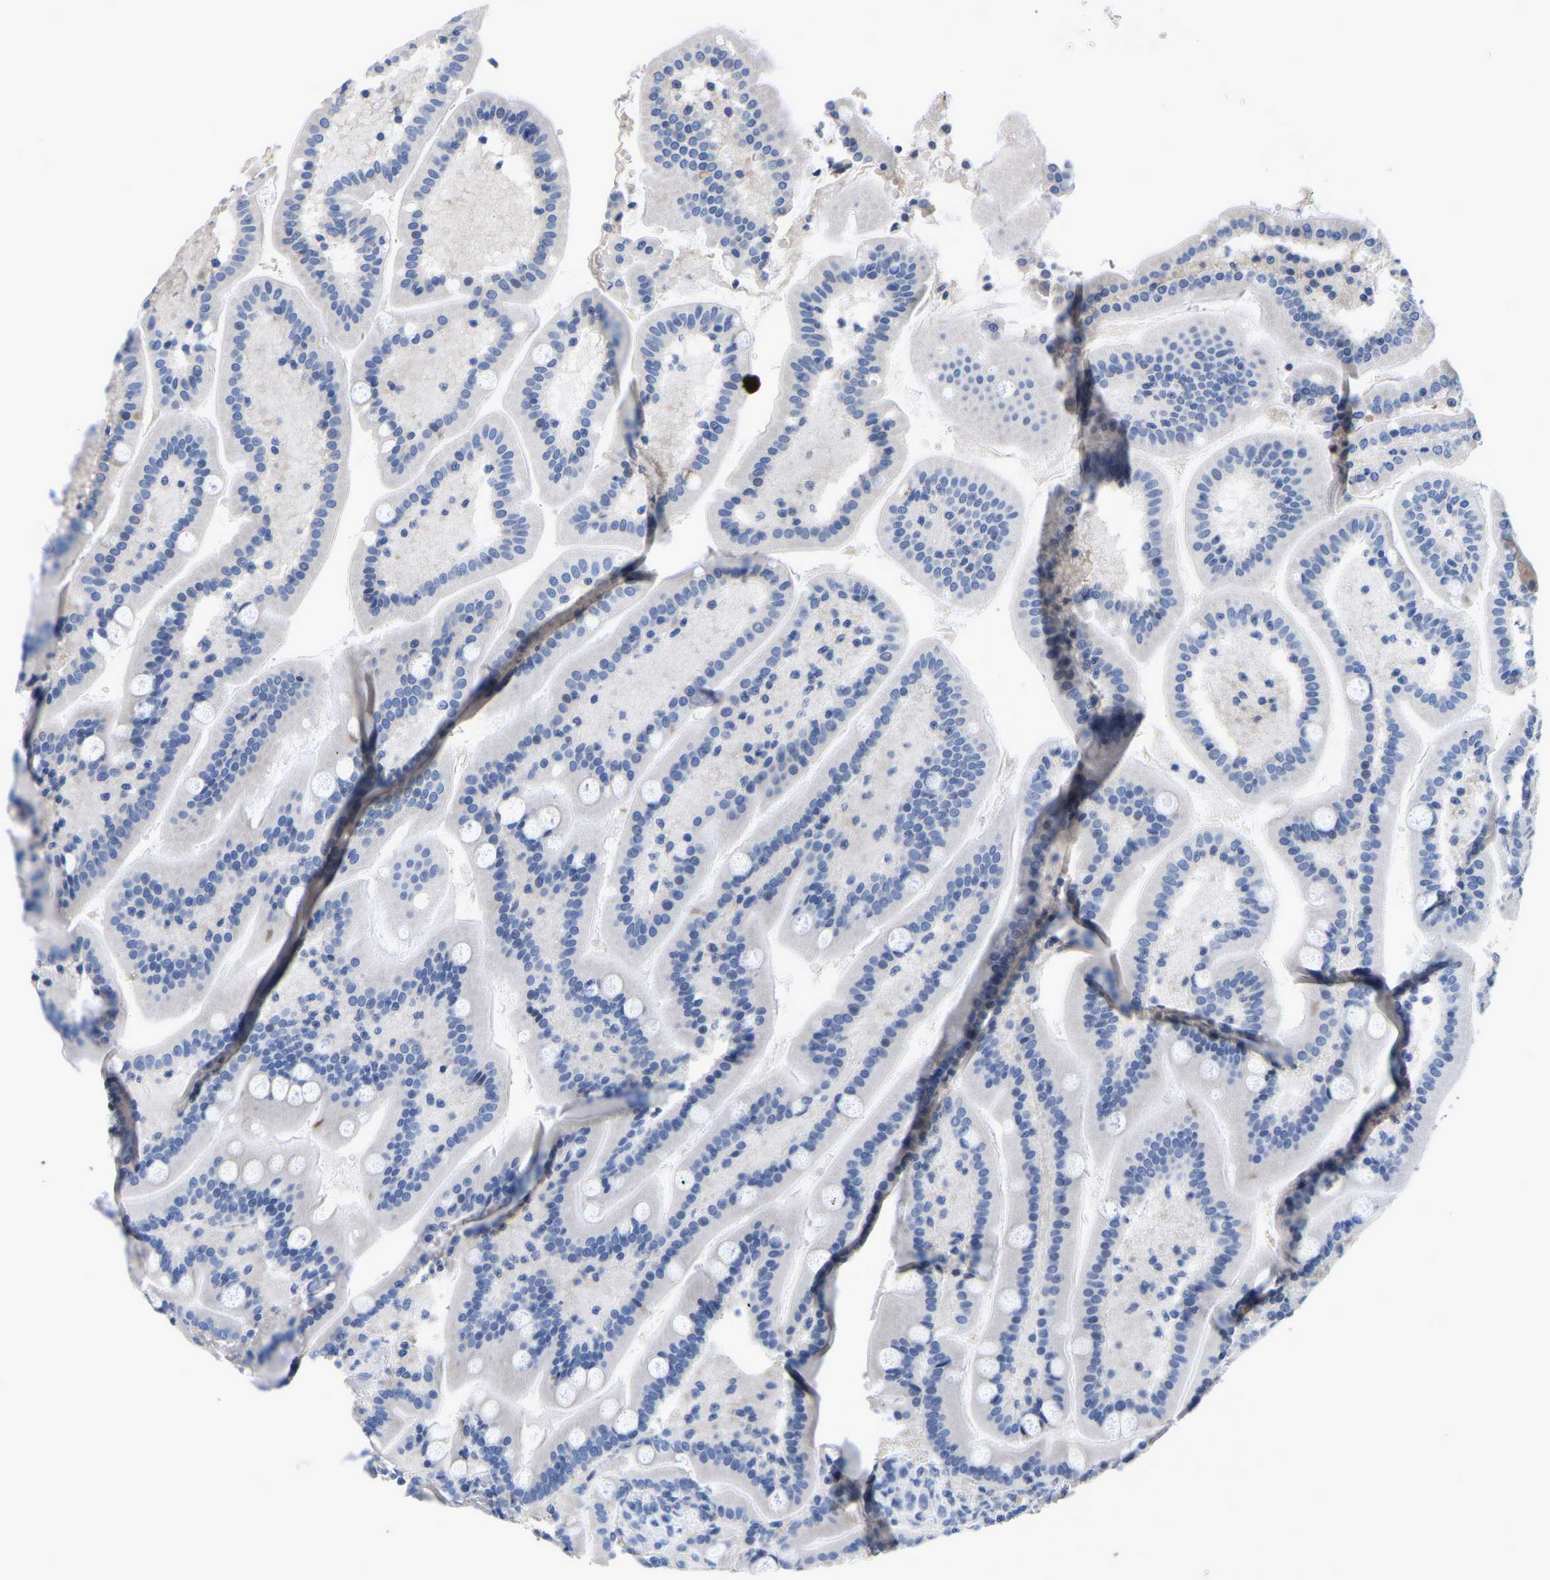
{"staining": {"intensity": "moderate", "quantity": "<25%", "location": "cytoplasmic/membranous"}, "tissue": "duodenum", "cell_type": "Glandular cells", "image_type": "normal", "snomed": [{"axis": "morphology", "description": "Normal tissue, NOS"}, {"axis": "topography", "description": "Duodenum"}], "caption": "Immunohistochemistry staining of normal duodenum, which displays low levels of moderate cytoplasmic/membranous positivity in approximately <25% of glandular cells indicating moderate cytoplasmic/membranous protein expression. The staining was performed using DAB (3,3'-diaminobenzidine) (brown) for protein detection and nuclei were counterstained in hematoxylin (blue).", "gene": "ABCA10", "patient": {"sex": "male", "age": 54}}